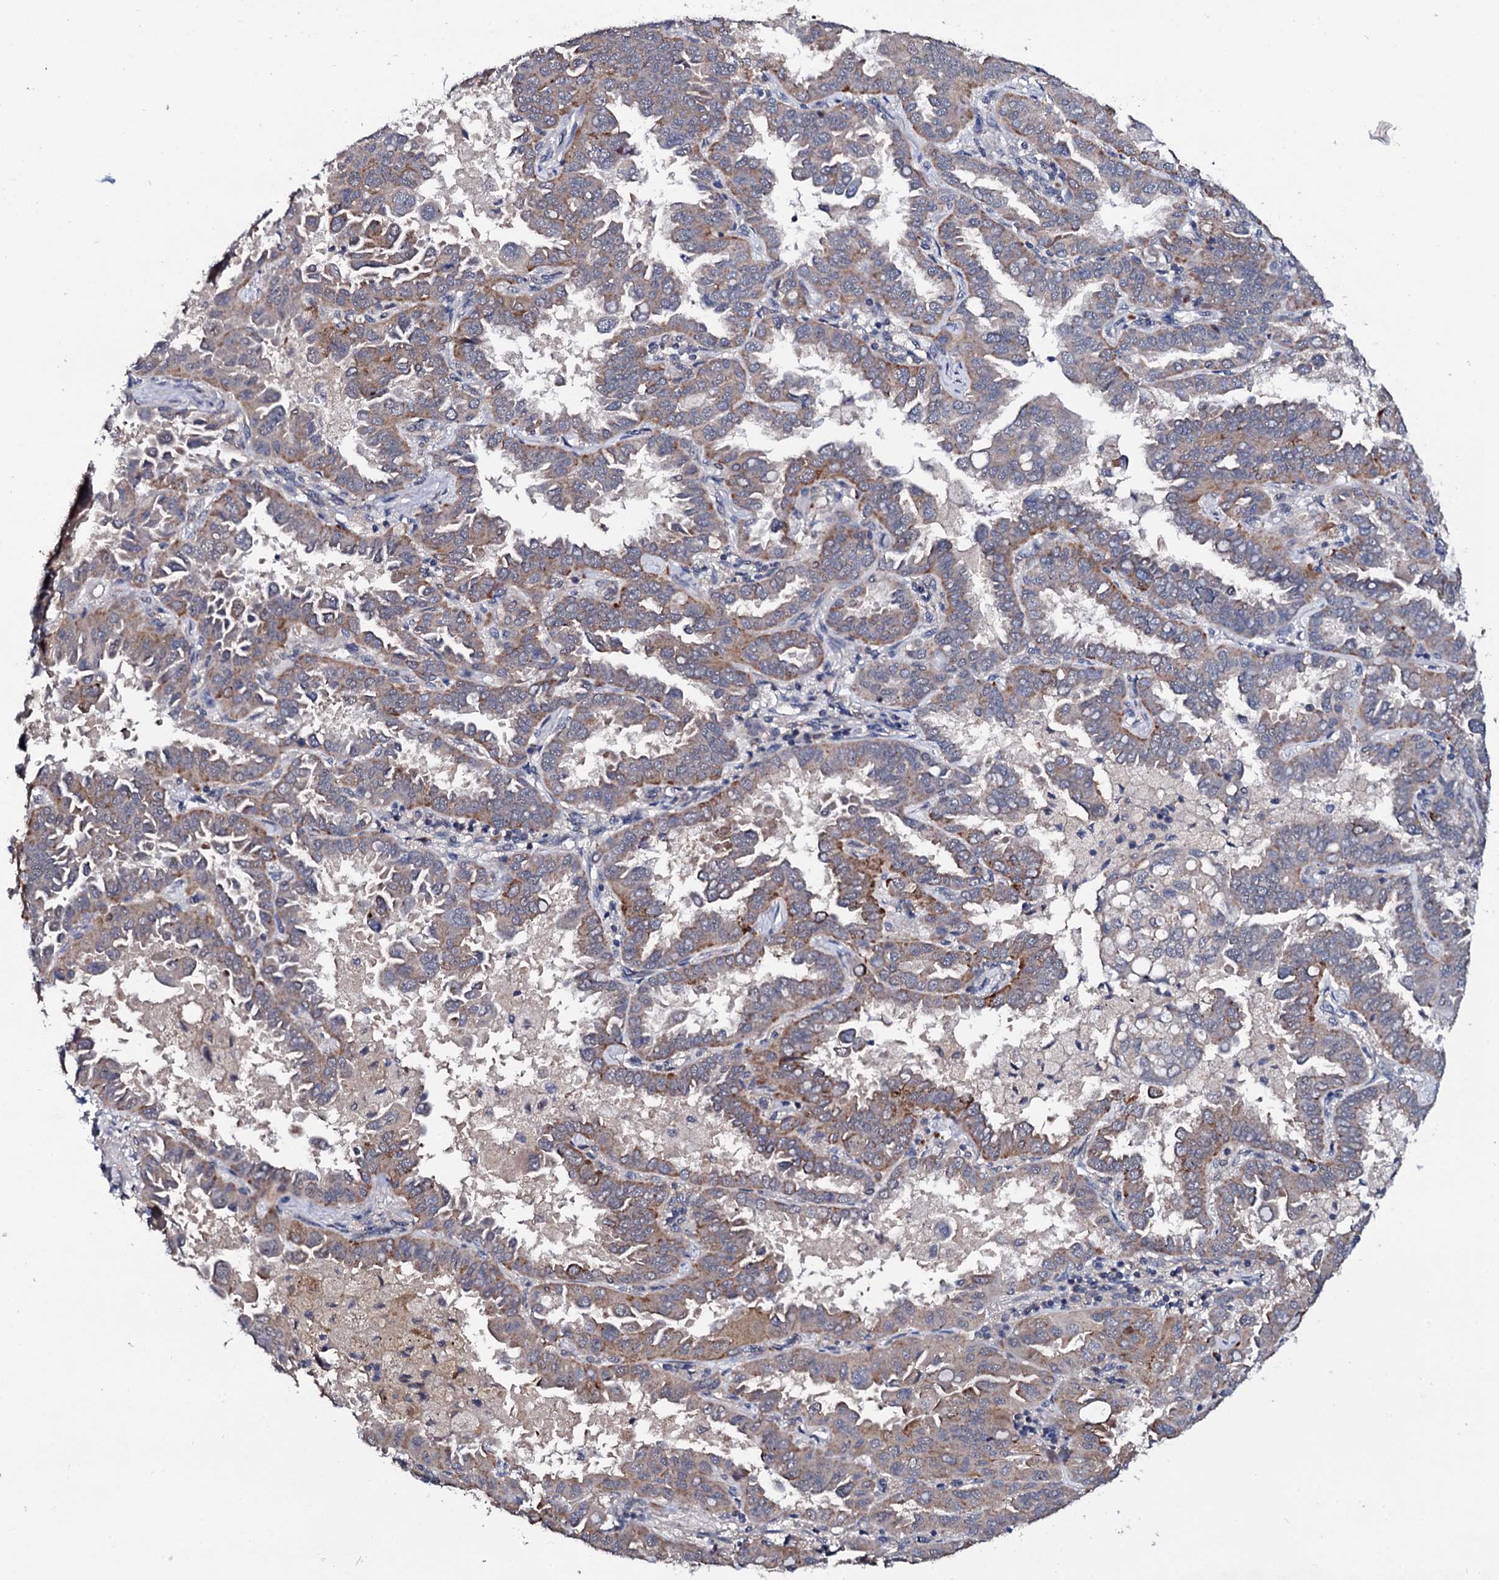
{"staining": {"intensity": "moderate", "quantity": "<25%", "location": "cytoplasmic/membranous"}, "tissue": "lung cancer", "cell_type": "Tumor cells", "image_type": "cancer", "snomed": [{"axis": "morphology", "description": "Adenocarcinoma, NOS"}, {"axis": "topography", "description": "Lung"}], "caption": "This is a micrograph of immunohistochemistry staining of lung adenocarcinoma, which shows moderate expression in the cytoplasmic/membranous of tumor cells.", "gene": "IP6K1", "patient": {"sex": "male", "age": 64}}